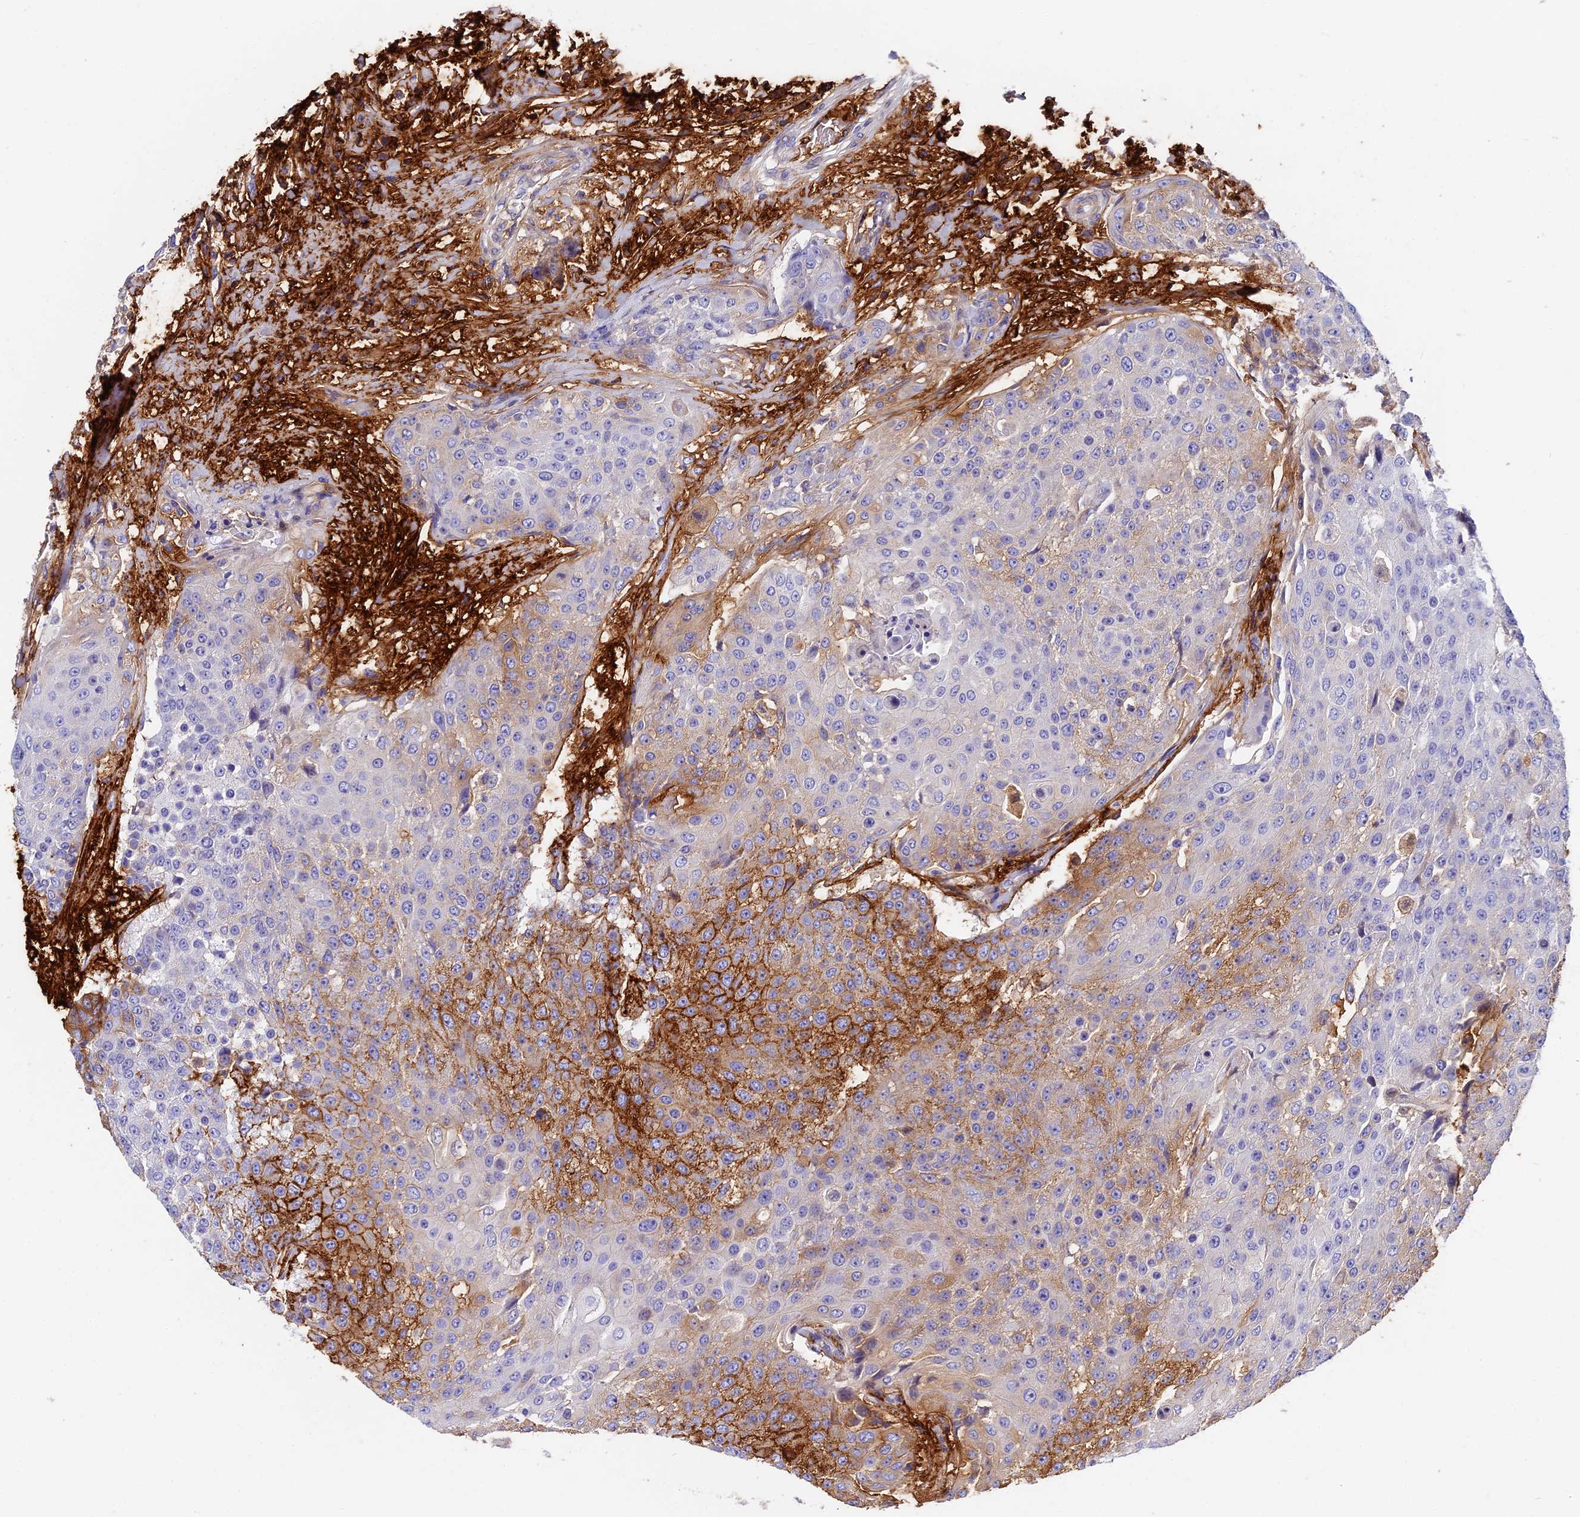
{"staining": {"intensity": "strong", "quantity": "25%-75%", "location": "cytoplasmic/membranous"}, "tissue": "urothelial cancer", "cell_type": "Tumor cells", "image_type": "cancer", "snomed": [{"axis": "morphology", "description": "Urothelial carcinoma, High grade"}, {"axis": "topography", "description": "Urinary bladder"}], "caption": "IHC (DAB) staining of urothelial cancer displays strong cytoplasmic/membranous protein staining in approximately 25%-75% of tumor cells. (brown staining indicates protein expression, while blue staining denotes nuclei).", "gene": "ITIH1", "patient": {"sex": "female", "age": 63}}